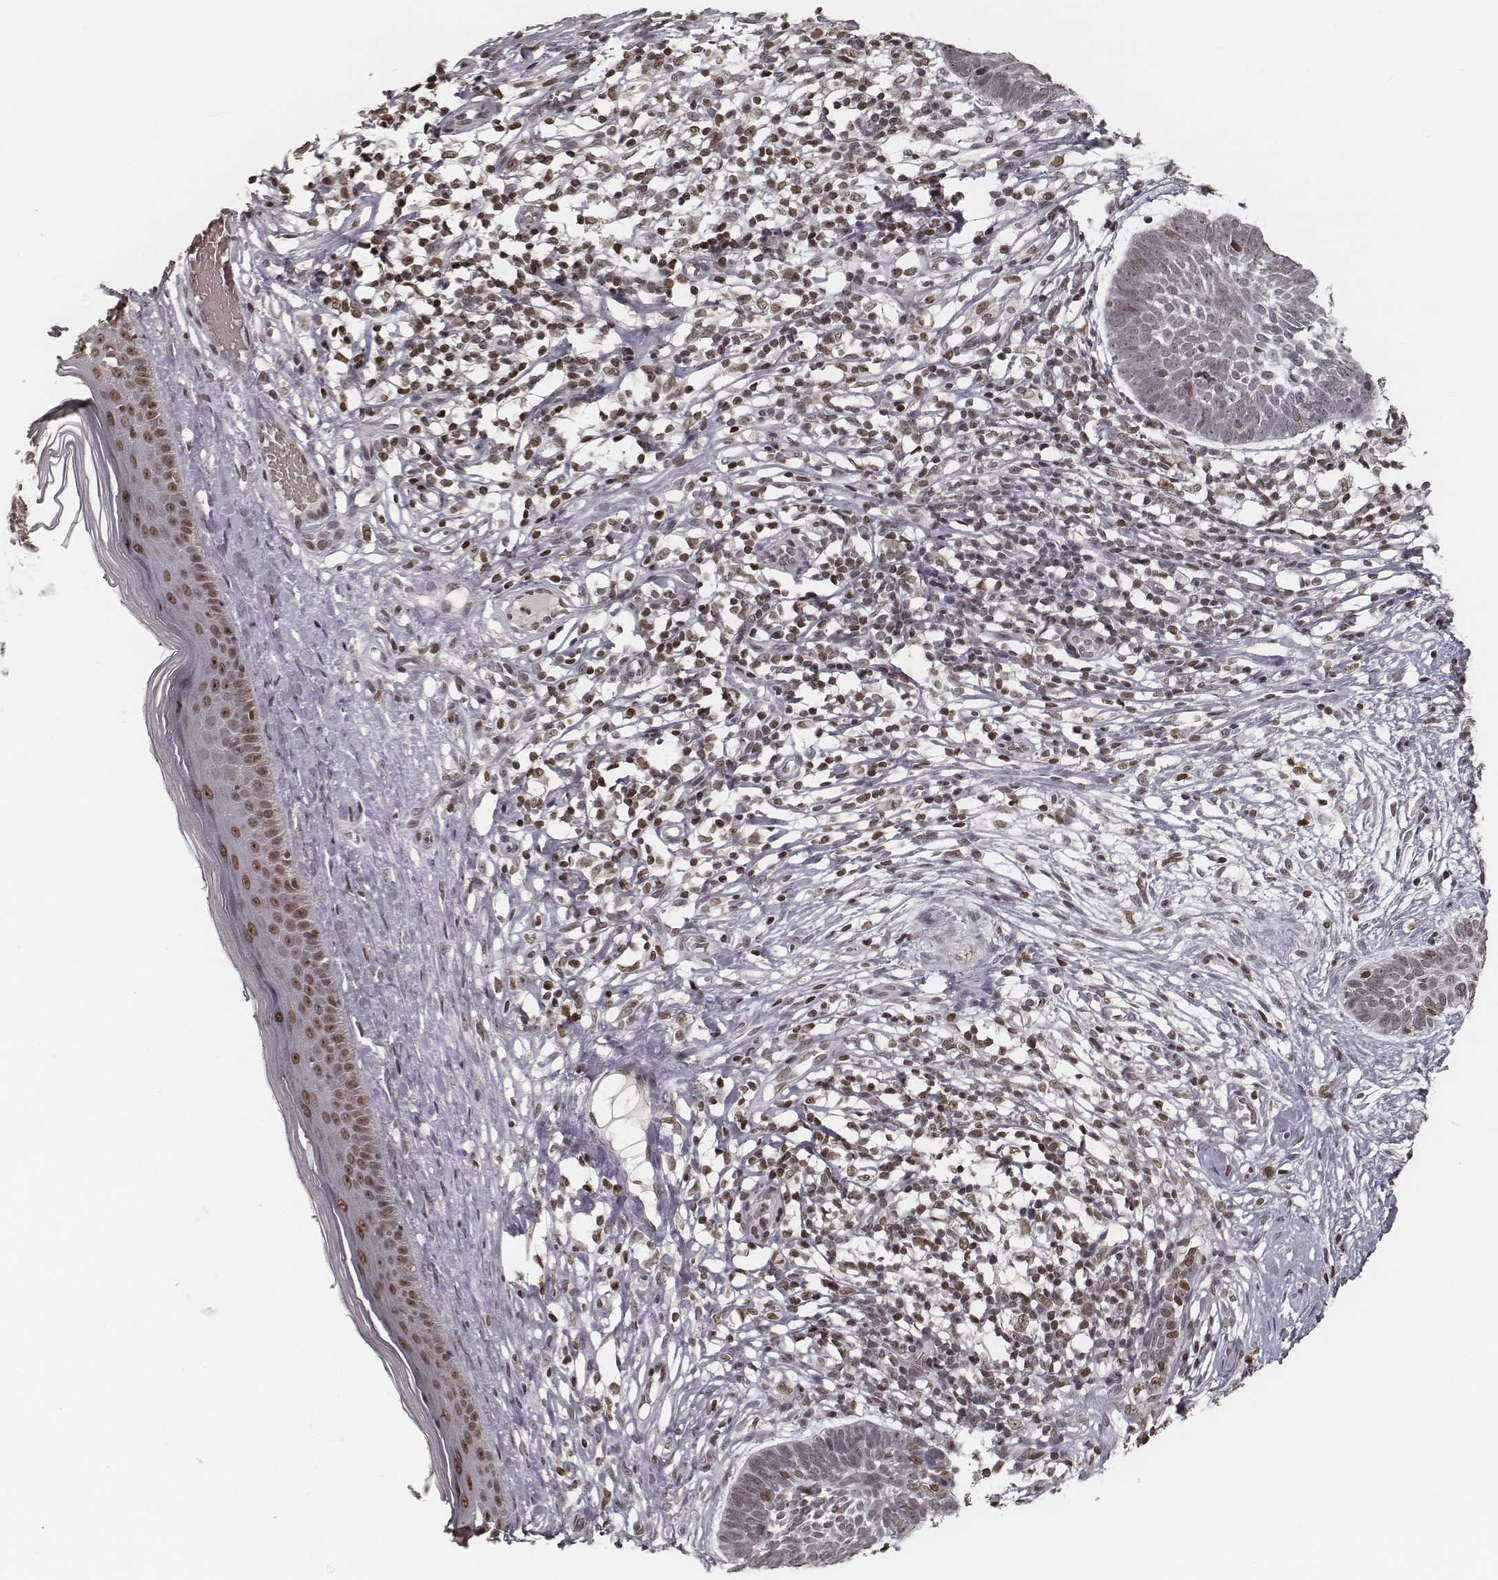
{"staining": {"intensity": "negative", "quantity": "none", "location": "none"}, "tissue": "skin cancer", "cell_type": "Tumor cells", "image_type": "cancer", "snomed": [{"axis": "morphology", "description": "Basal cell carcinoma"}, {"axis": "topography", "description": "Skin"}], "caption": "A high-resolution photomicrograph shows IHC staining of basal cell carcinoma (skin), which shows no significant positivity in tumor cells. The staining was performed using DAB (3,3'-diaminobenzidine) to visualize the protein expression in brown, while the nuclei were stained in blue with hematoxylin (Magnification: 20x).", "gene": "HMGA2", "patient": {"sex": "male", "age": 85}}